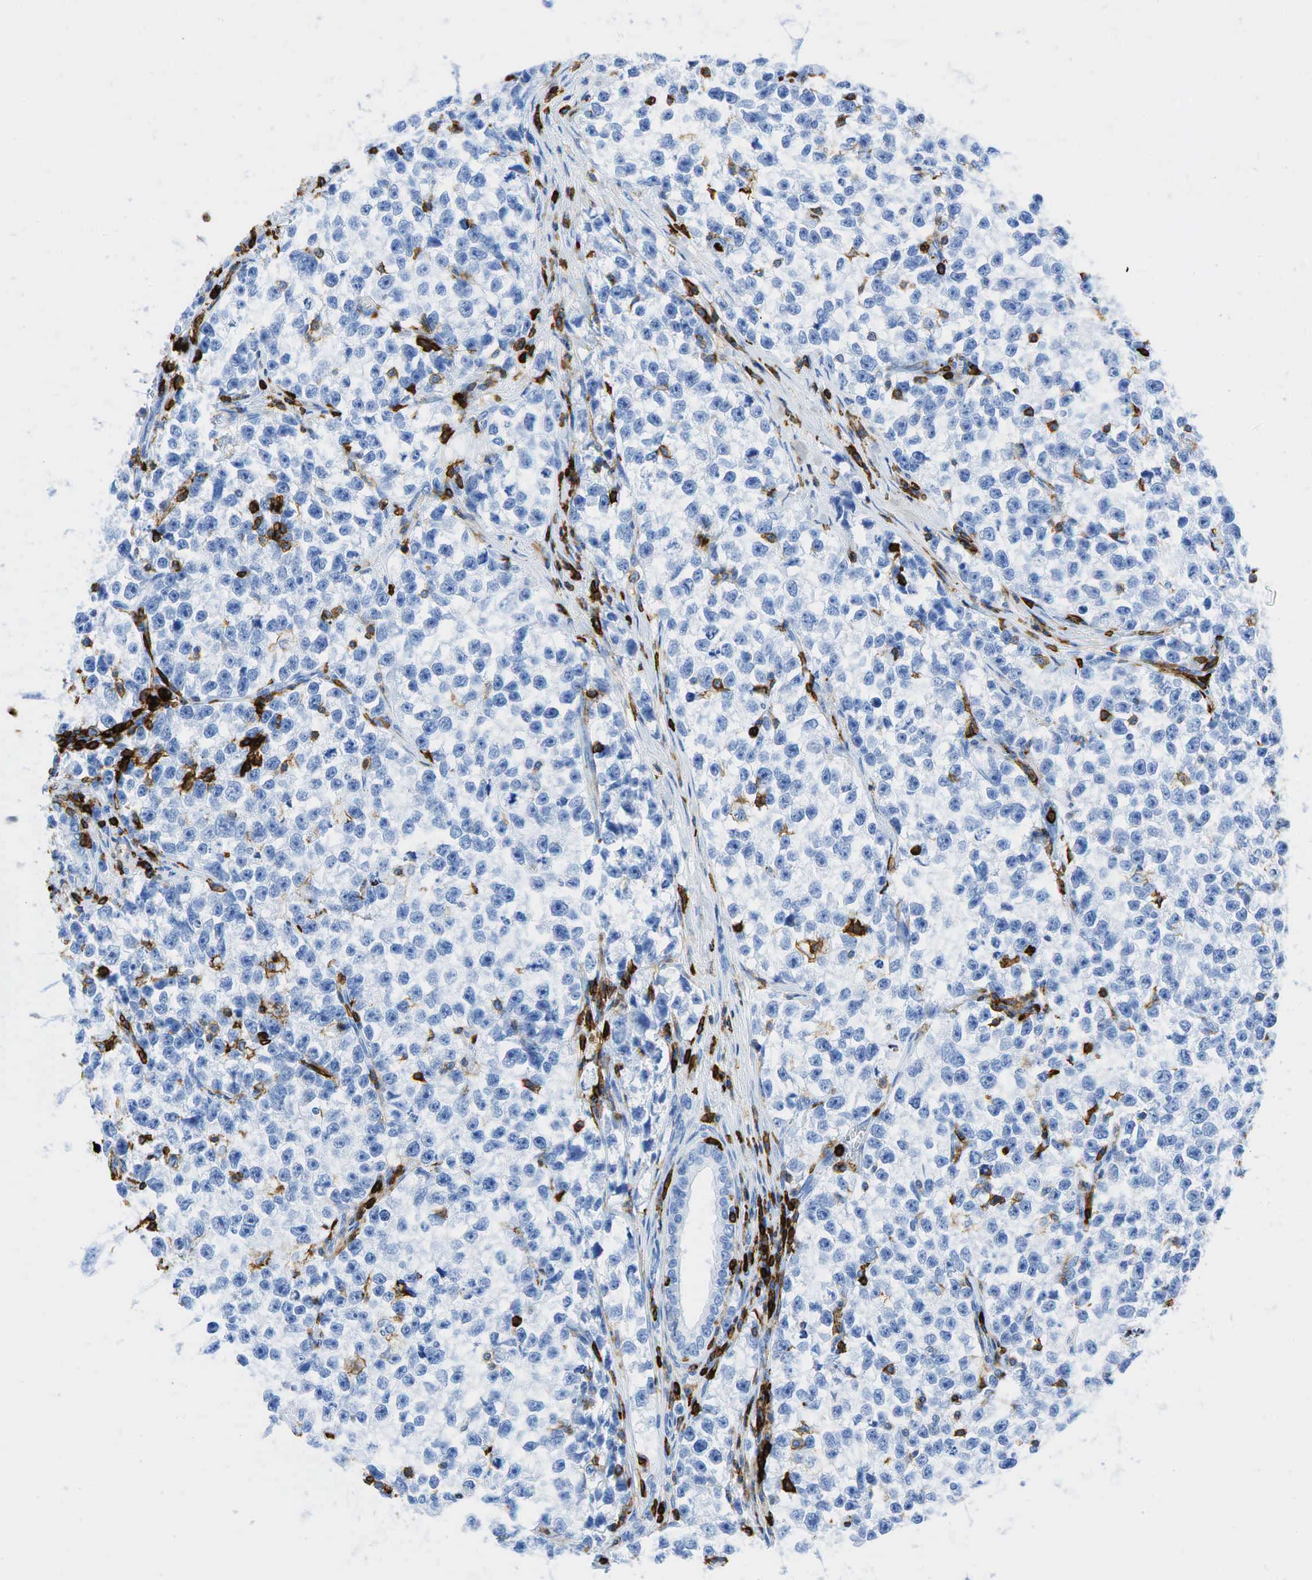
{"staining": {"intensity": "negative", "quantity": "none", "location": "none"}, "tissue": "testis cancer", "cell_type": "Tumor cells", "image_type": "cancer", "snomed": [{"axis": "morphology", "description": "Seminoma, NOS"}, {"axis": "morphology", "description": "Carcinoma, Embryonal, NOS"}, {"axis": "topography", "description": "Testis"}], "caption": "IHC of testis seminoma displays no expression in tumor cells.", "gene": "PTPRC", "patient": {"sex": "male", "age": 30}}